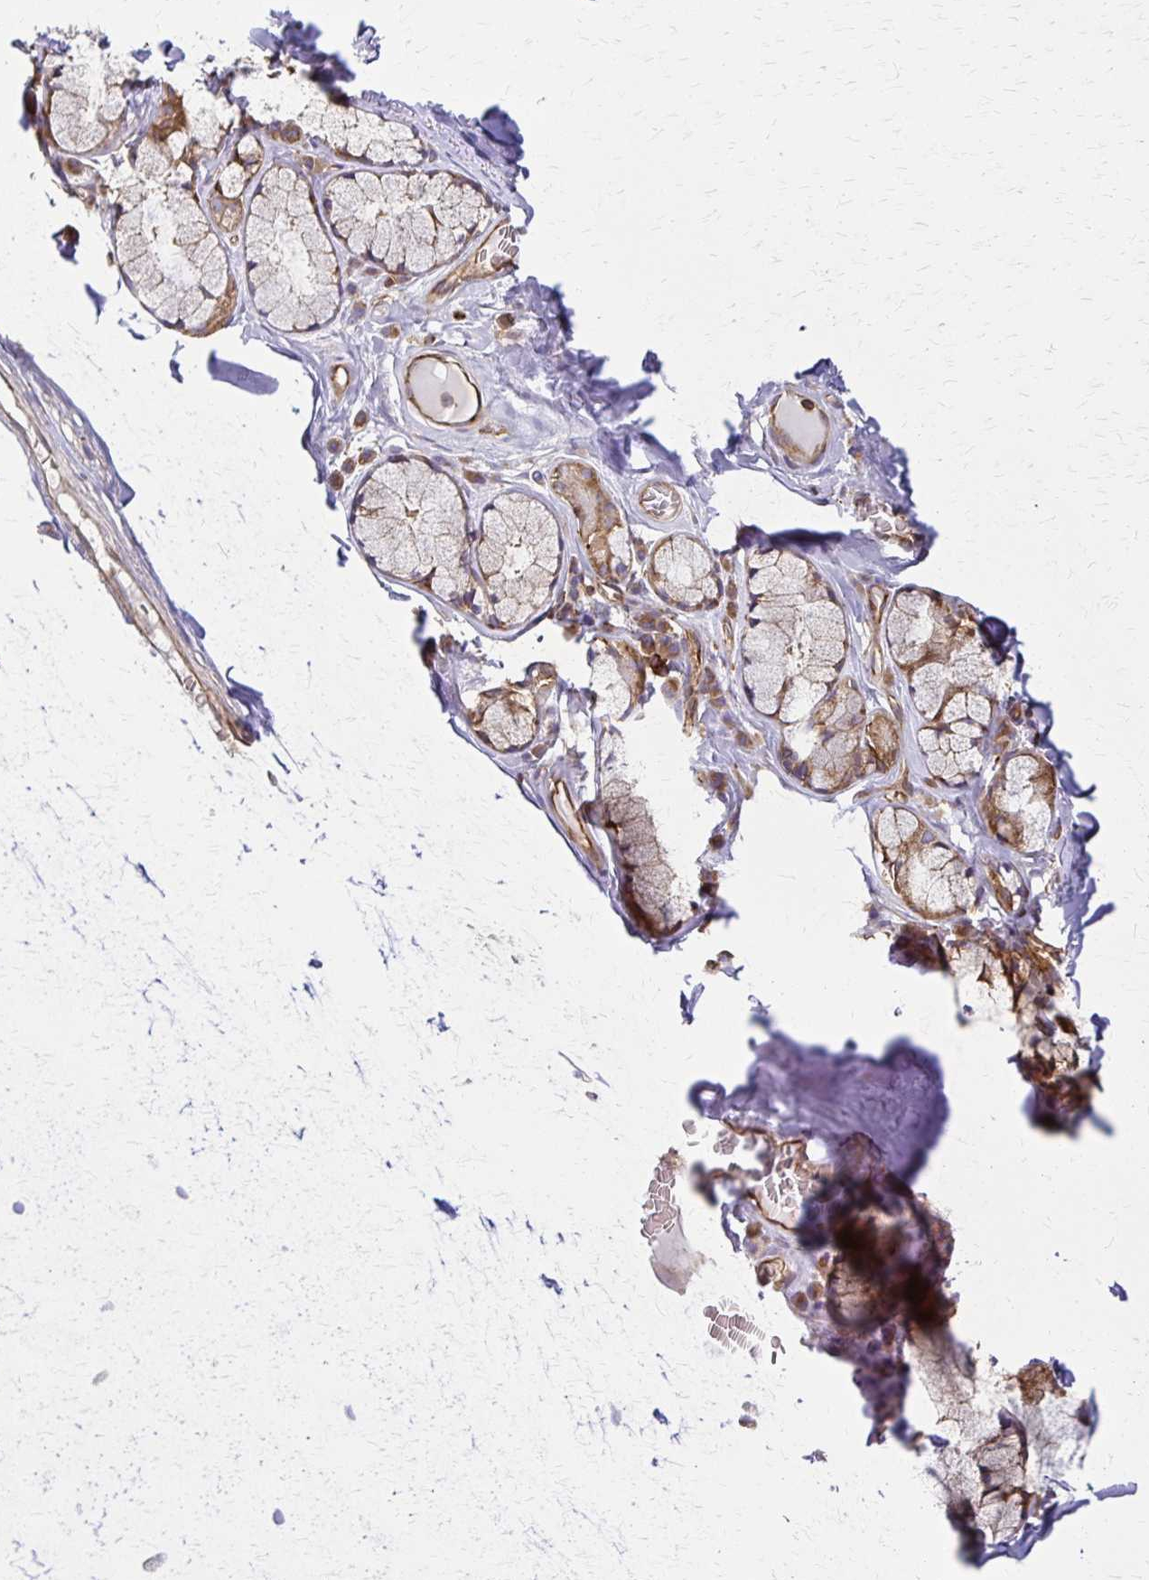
{"staining": {"intensity": "negative", "quantity": "none", "location": "none"}, "tissue": "adipose tissue", "cell_type": "Adipocytes", "image_type": "normal", "snomed": [{"axis": "morphology", "description": "Normal tissue, NOS"}, {"axis": "topography", "description": "Cartilage tissue"}, {"axis": "topography", "description": "Bronchus"}, {"axis": "topography", "description": "Peripheral nerve tissue"}], "caption": "Adipocytes show no significant protein expression in normal adipose tissue. (DAB IHC visualized using brightfield microscopy, high magnification).", "gene": "WASF2", "patient": {"sex": "male", "age": 67}}